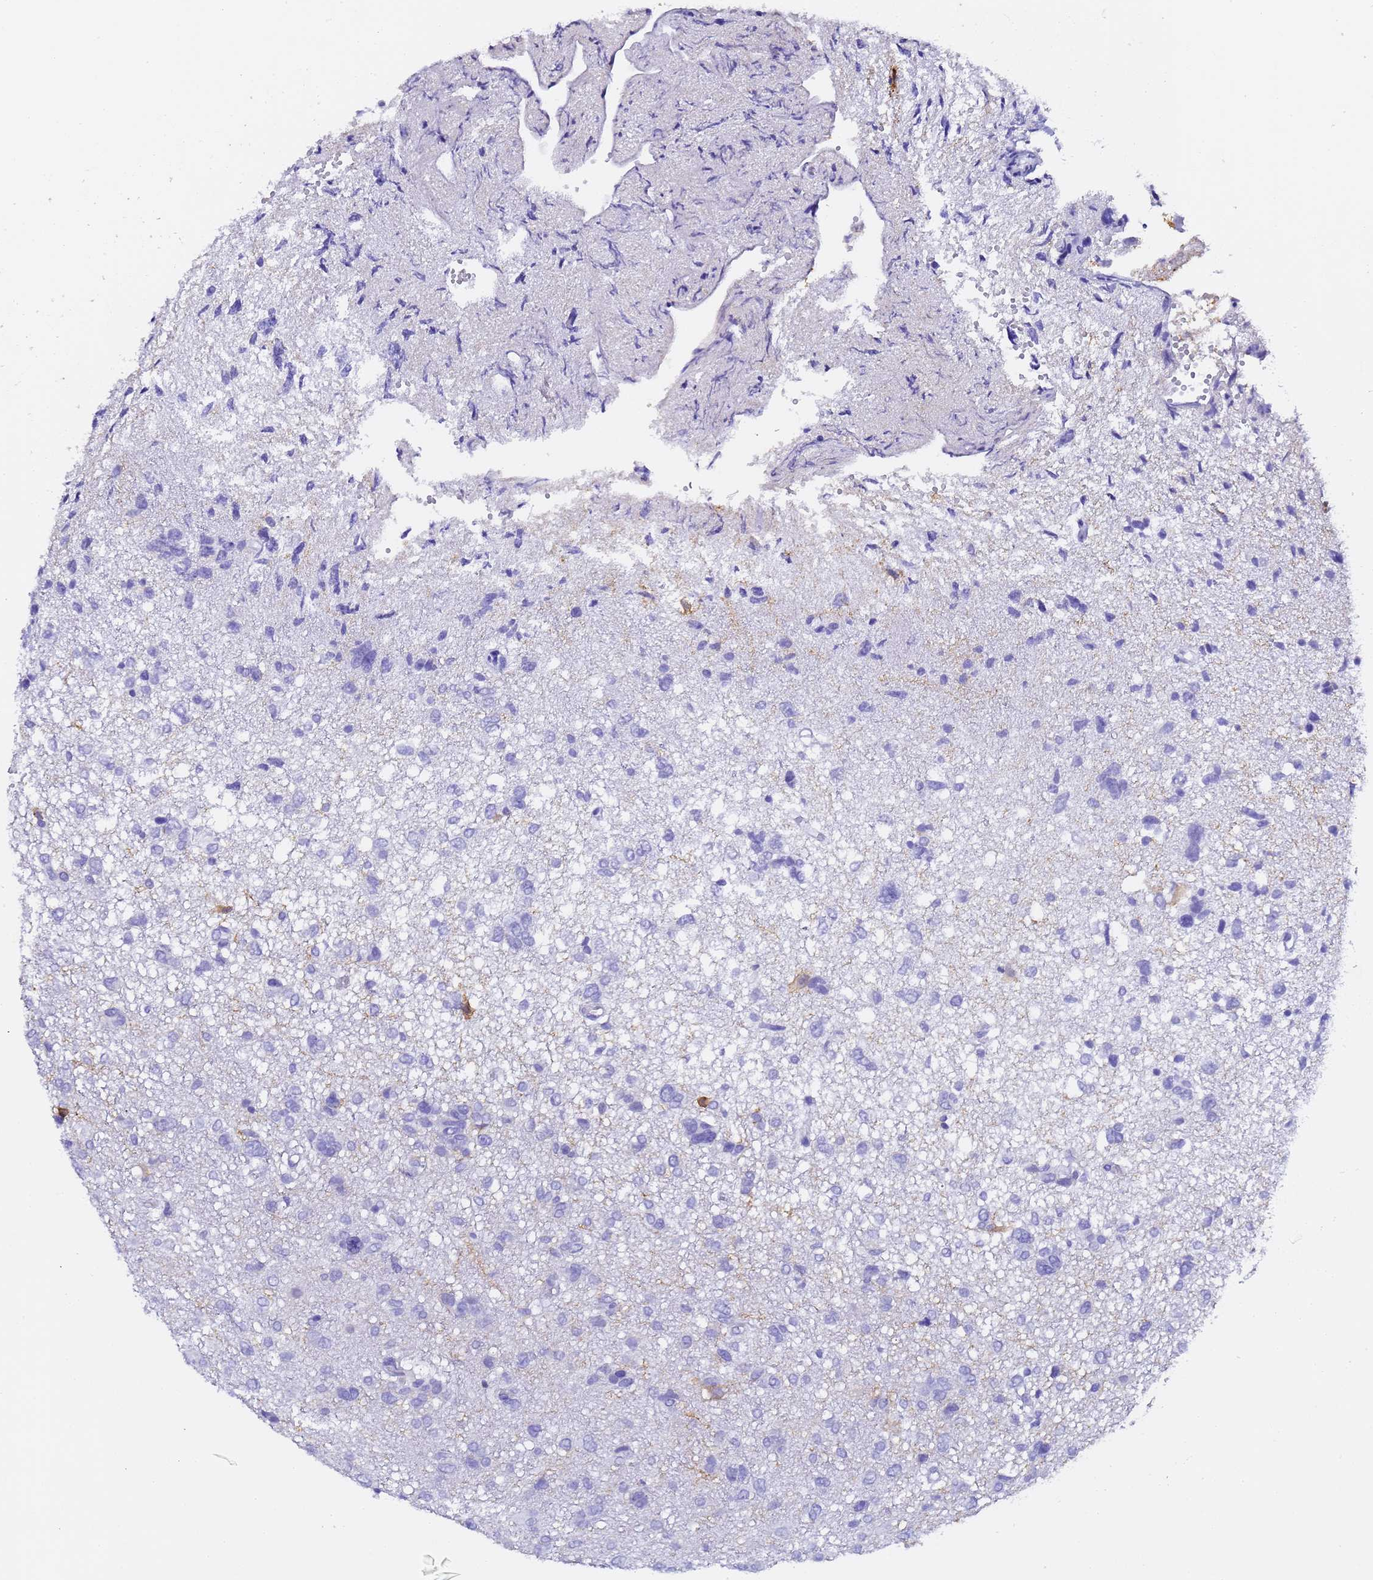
{"staining": {"intensity": "negative", "quantity": "none", "location": "none"}, "tissue": "glioma", "cell_type": "Tumor cells", "image_type": "cancer", "snomed": [{"axis": "morphology", "description": "Glioma, malignant, High grade"}, {"axis": "topography", "description": "Brain"}], "caption": "Tumor cells are negative for brown protein staining in glioma. (Brightfield microscopy of DAB immunohistochemistry at high magnification).", "gene": "GABRA1", "patient": {"sex": "female", "age": 59}}